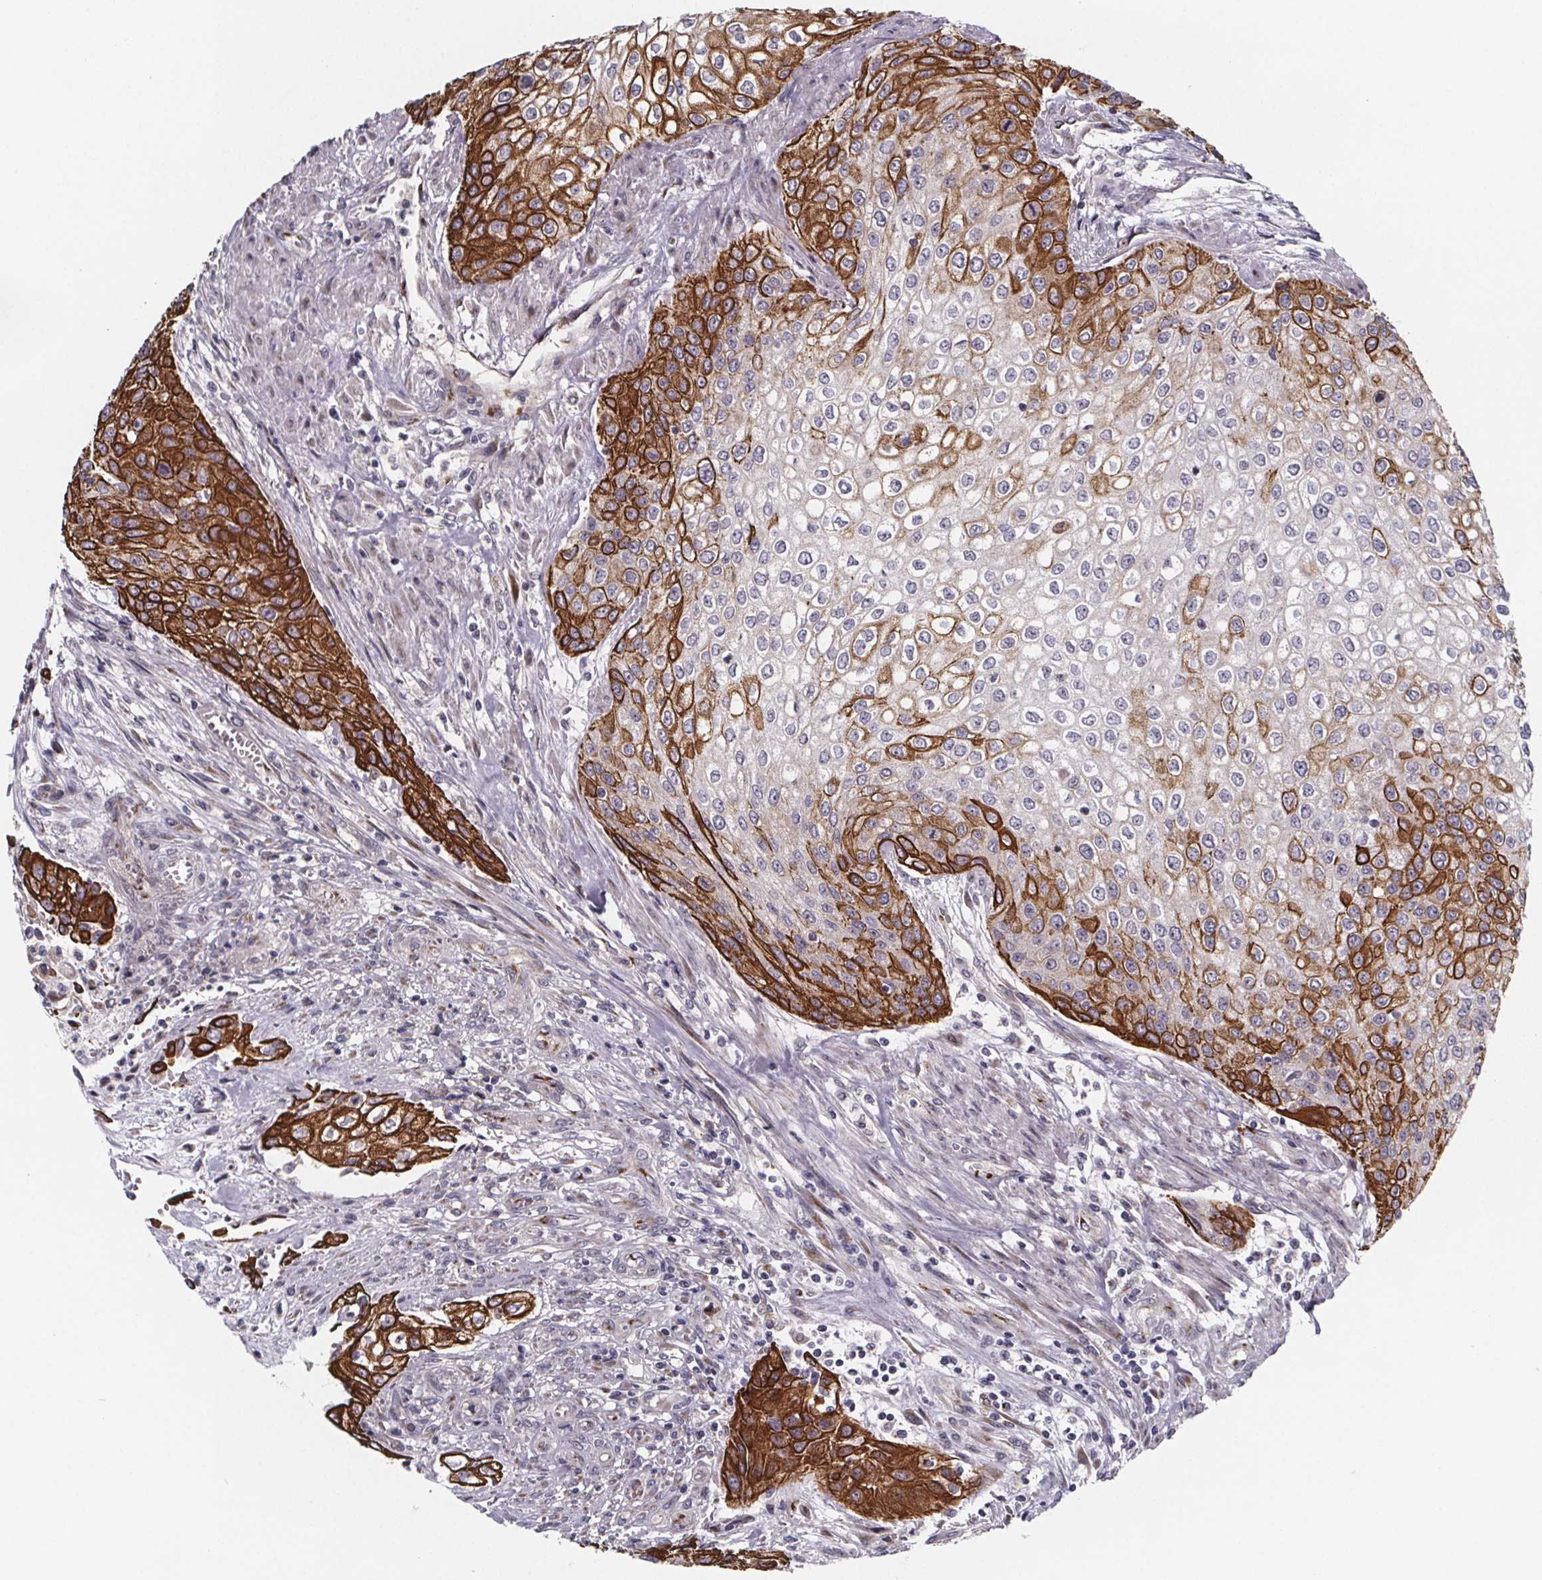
{"staining": {"intensity": "strong", "quantity": "25%-75%", "location": "cytoplasmic/membranous"}, "tissue": "urothelial cancer", "cell_type": "Tumor cells", "image_type": "cancer", "snomed": [{"axis": "morphology", "description": "Urothelial carcinoma, High grade"}, {"axis": "topography", "description": "Urinary bladder"}], "caption": "Urothelial cancer stained for a protein (brown) shows strong cytoplasmic/membranous positive staining in about 25%-75% of tumor cells.", "gene": "NDST1", "patient": {"sex": "male", "age": 62}}